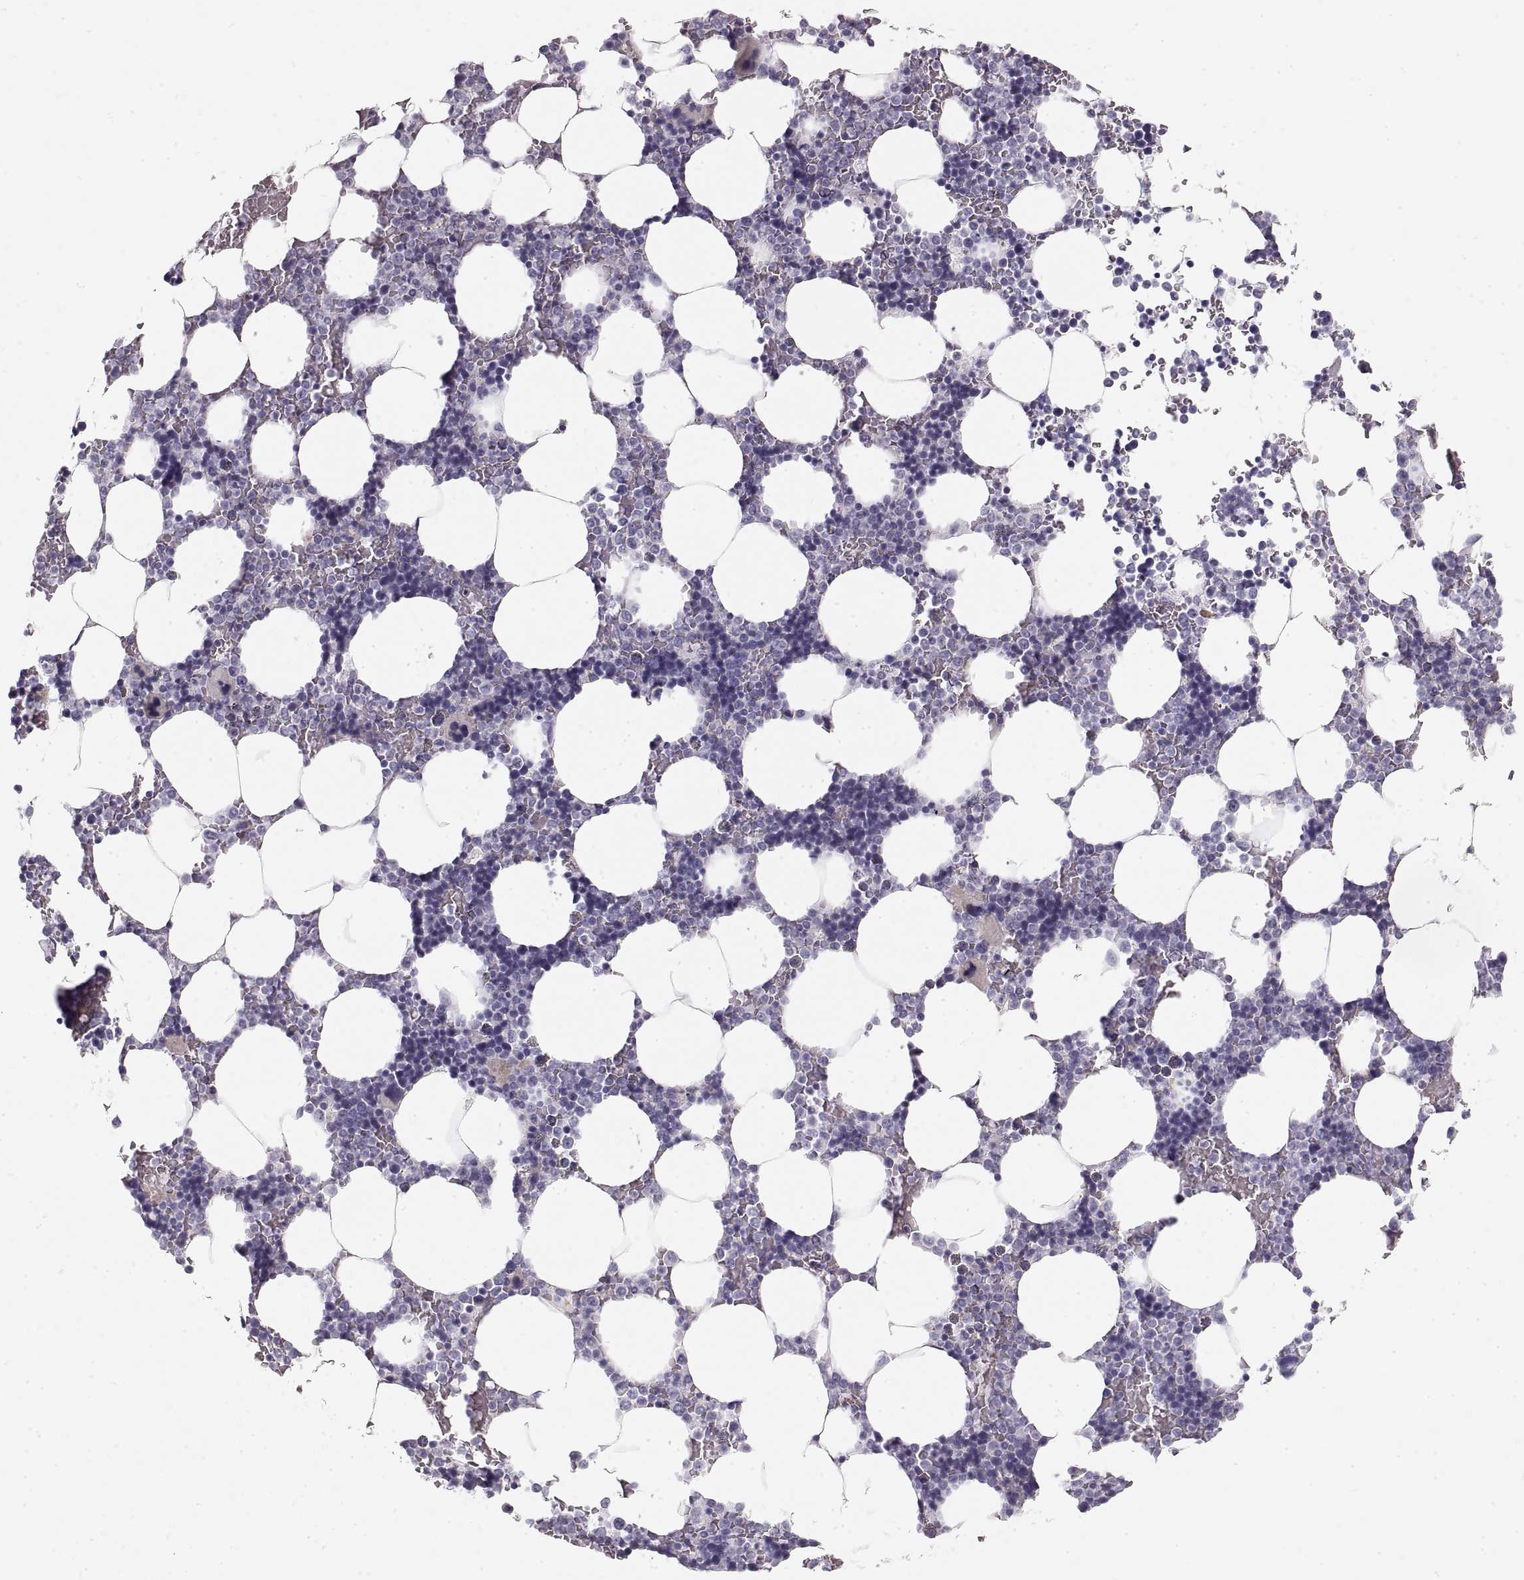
{"staining": {"intensity": "negative", "quantity": "none", "location": "none"}, "tissue": "bone marrow", "cell_type": "Hematopoietic cells", "image_type": "normal", "snomed": [{"axis": "morphology", "description": "Normal tissue, NOS"}, {"axis": "topography", "description": "Bone marrow"}], "caption": "An IHC image of unremarkable bone marrow is shown. There is no staining in hematopoietic cells of bone marrow. (DAB immunohistochemistry (IHC) with hematoxylin counter stain).", "gene": "CRYAA", "patient": {"sex": "male", "age": 51}}